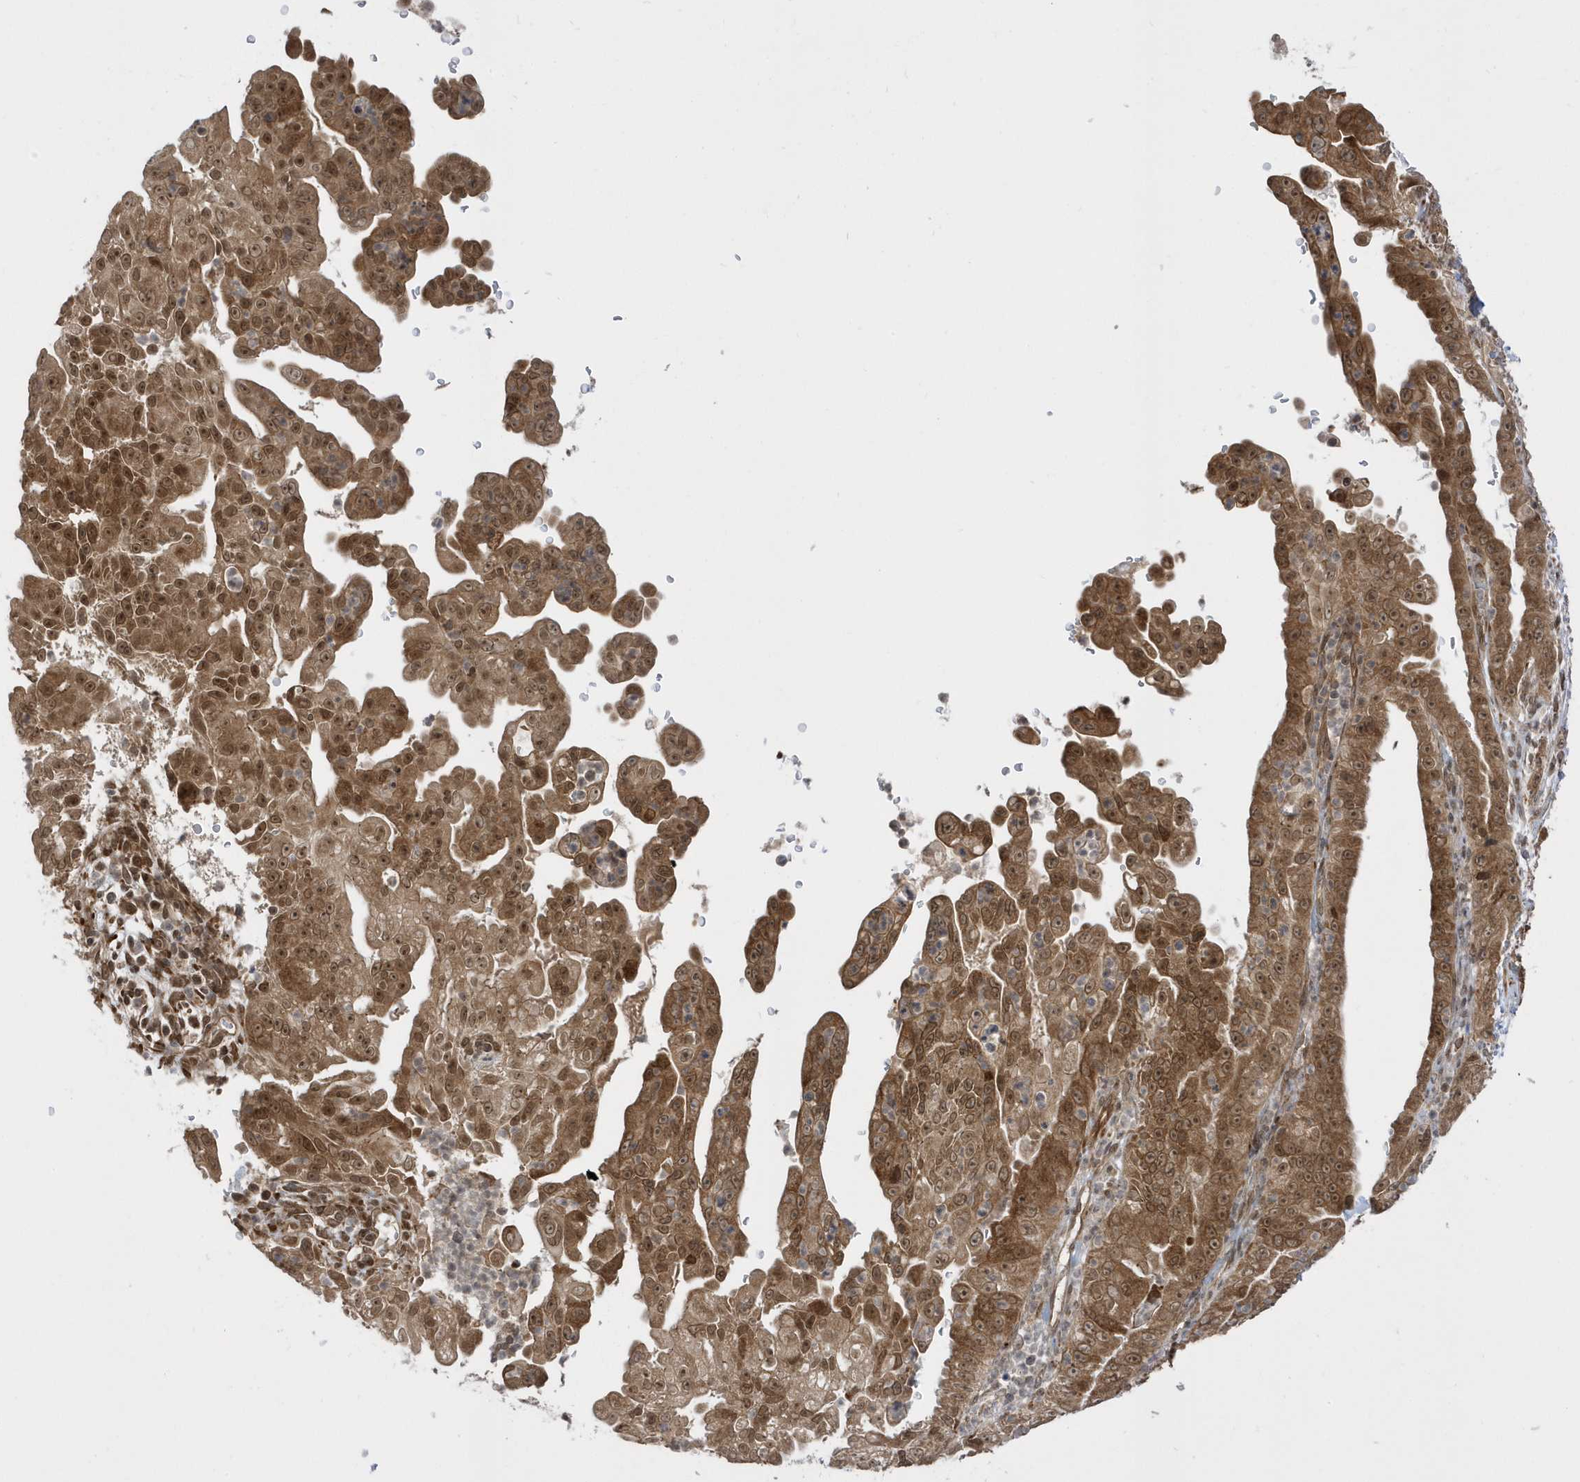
{"staining": {"intensity": "strong", "quantity": ">75%", "location": "cytoplasmic/membranous,nuclear"}, "tissue": "pancreatic cancer", "cell_type": "Tumor cells", "image_type": "cancer", "snomed": [{"axis": "morphology", "description": "Adenocarcinoma, NOS"}, {"axis": "topography", "description": "Pancreas"}], "caption": "DAB (3,3'-diaminobenzidine) immunohistochemical staining of human adenocarcinoma (pancreatic) reveals strong cytoplasmic/membranous and nuclear protein staining in approximately >75% of tumor cells. Nuclei are stained in blue.", "gene": "METTL21A", "patient": {"sex": "female", "age": 78}}